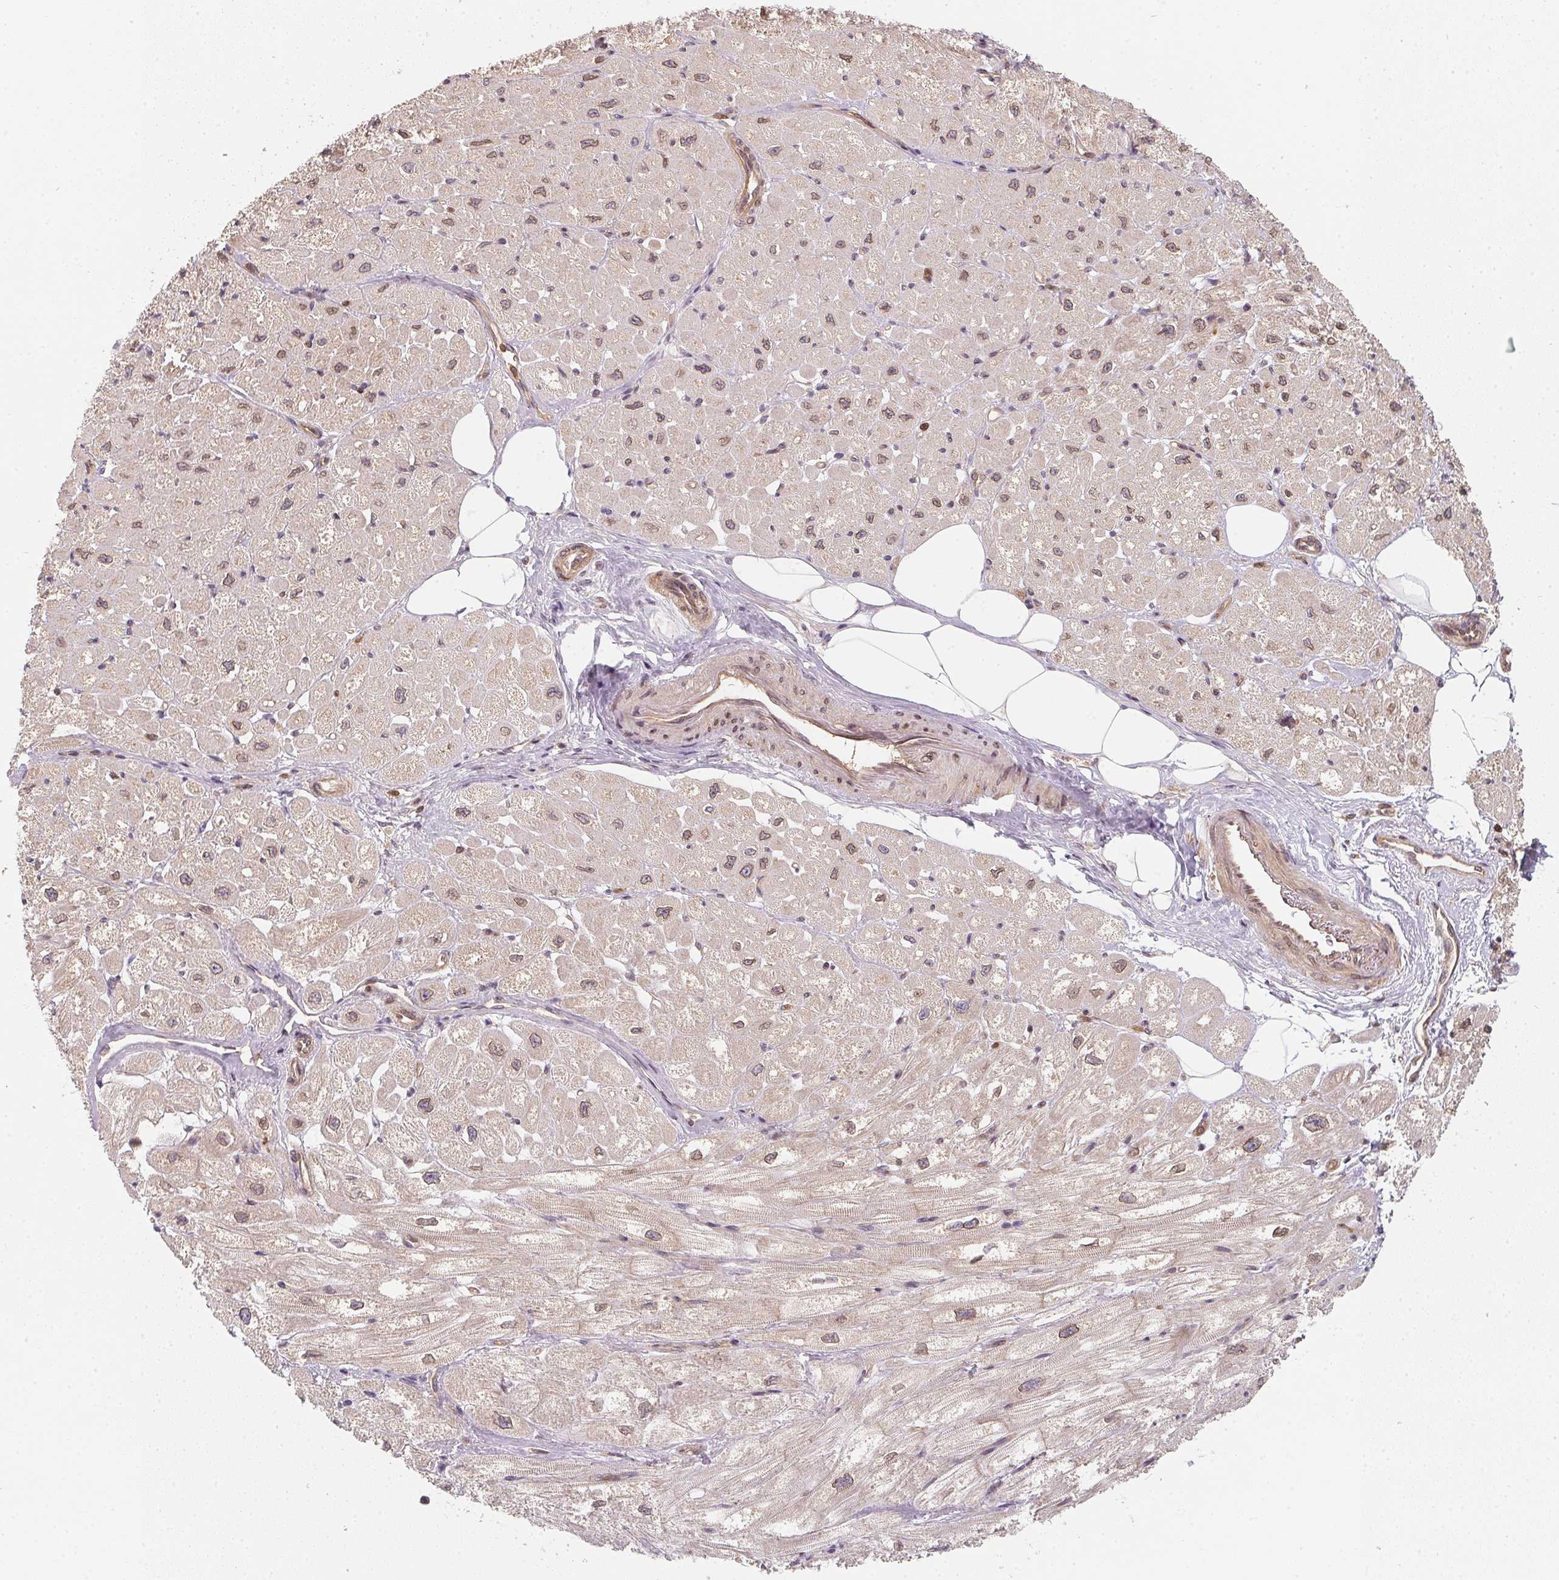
{"staining": {"intensity": "weak", "quantity": "25%-75%", "location": "cytoplasmic/membranous,nuclear"}, "tissue": "heart muscle", "cell_type": "Cardiomyocytes", "image_type": "normal", "snomed": [{"axis": "morphology", "description": "Normal tissue, NOS"}, {"axis": "topography", "description": "Heart"}], "caption": "Heart muscle stained with IHC shows weak cytoplasmic/membranous,nuclear positivity in about 25%-75% of cardiomyocytes.", "gene": "ANKRD13A", "patient": {"sex": "female", "age": 62}}